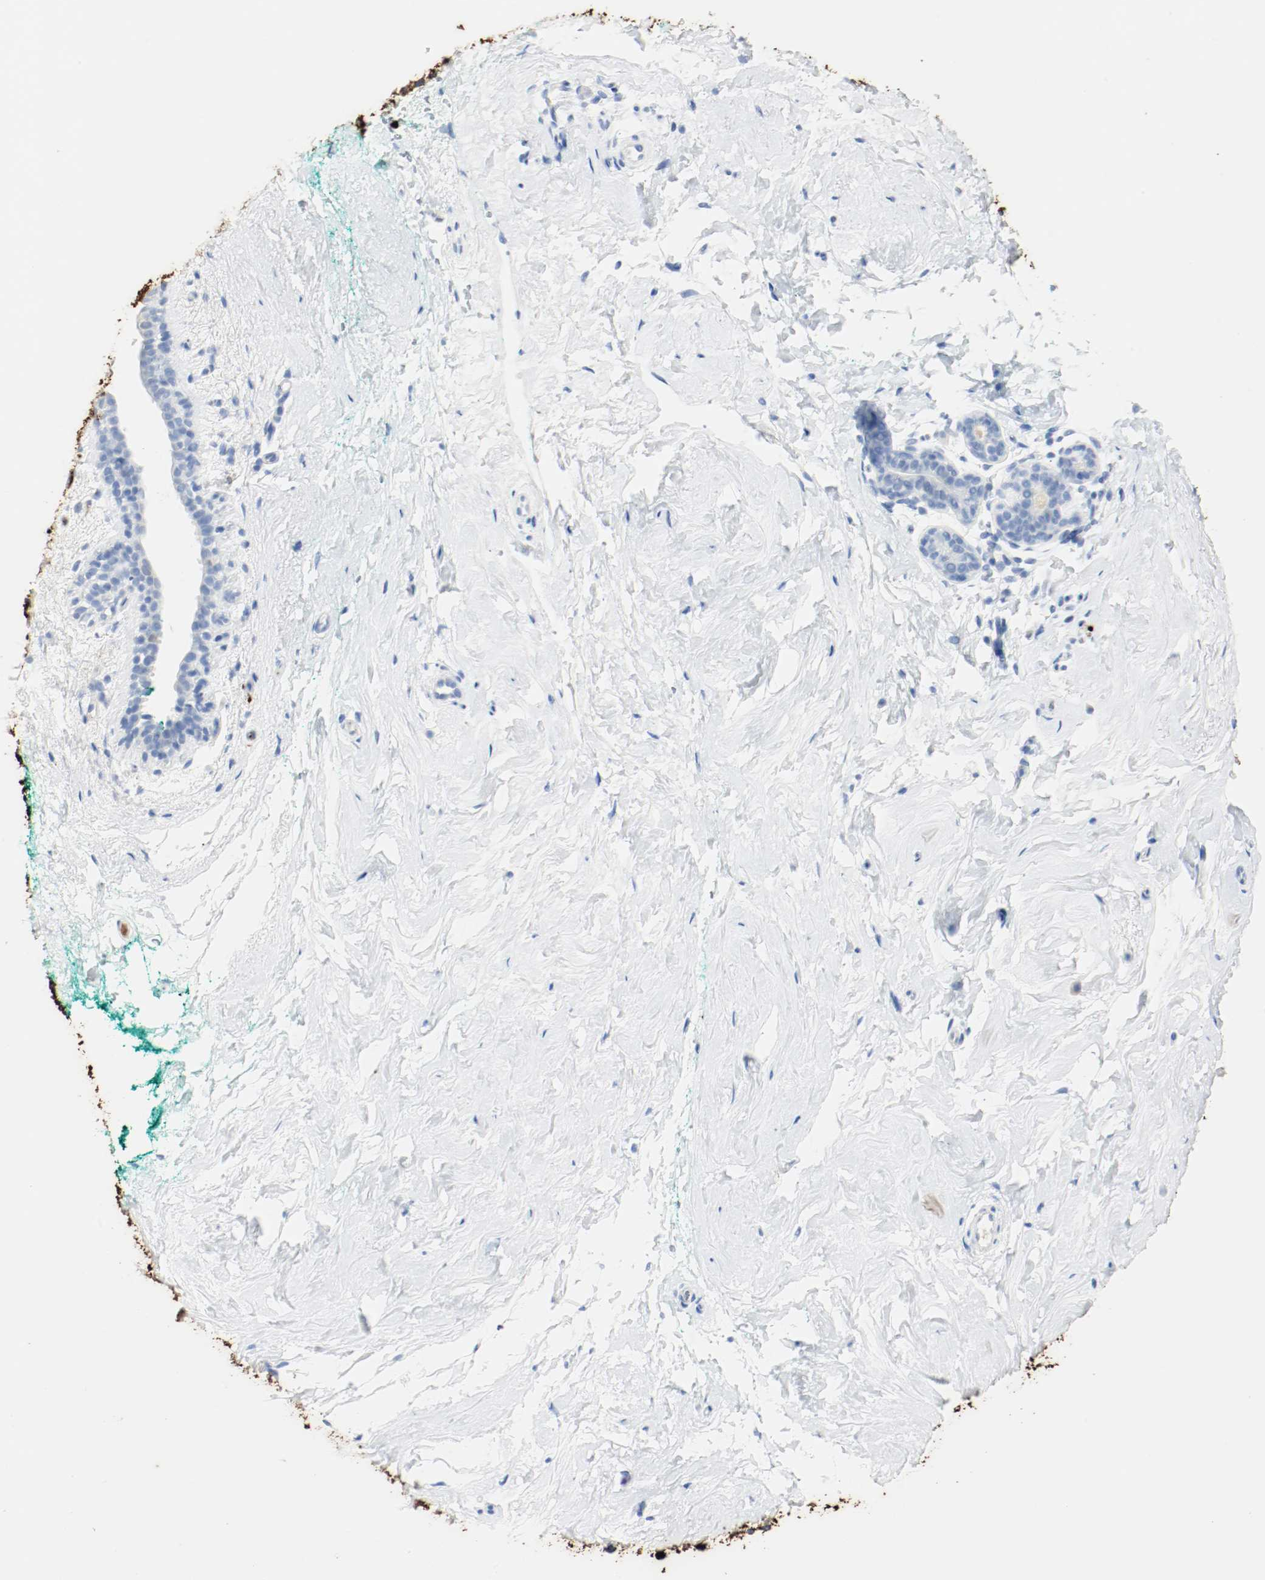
{"staining": {"intensity": "negative", "quantity": "none", "location": "none"}, "tissue": "breast", "cell_type": "Adipocytes", "image_type": "normal", "snomed": [{"axis": "morphology", "description": "Normal tissue, NOS"}, {"axis": "topography", "description": "Breast"}], "caption": "Immunohistochemical staining of unremarkable breast displays no significant positivity in adipocytes.", "gene": "S100A9", "patient": {"sex": "female", "age": 52}}